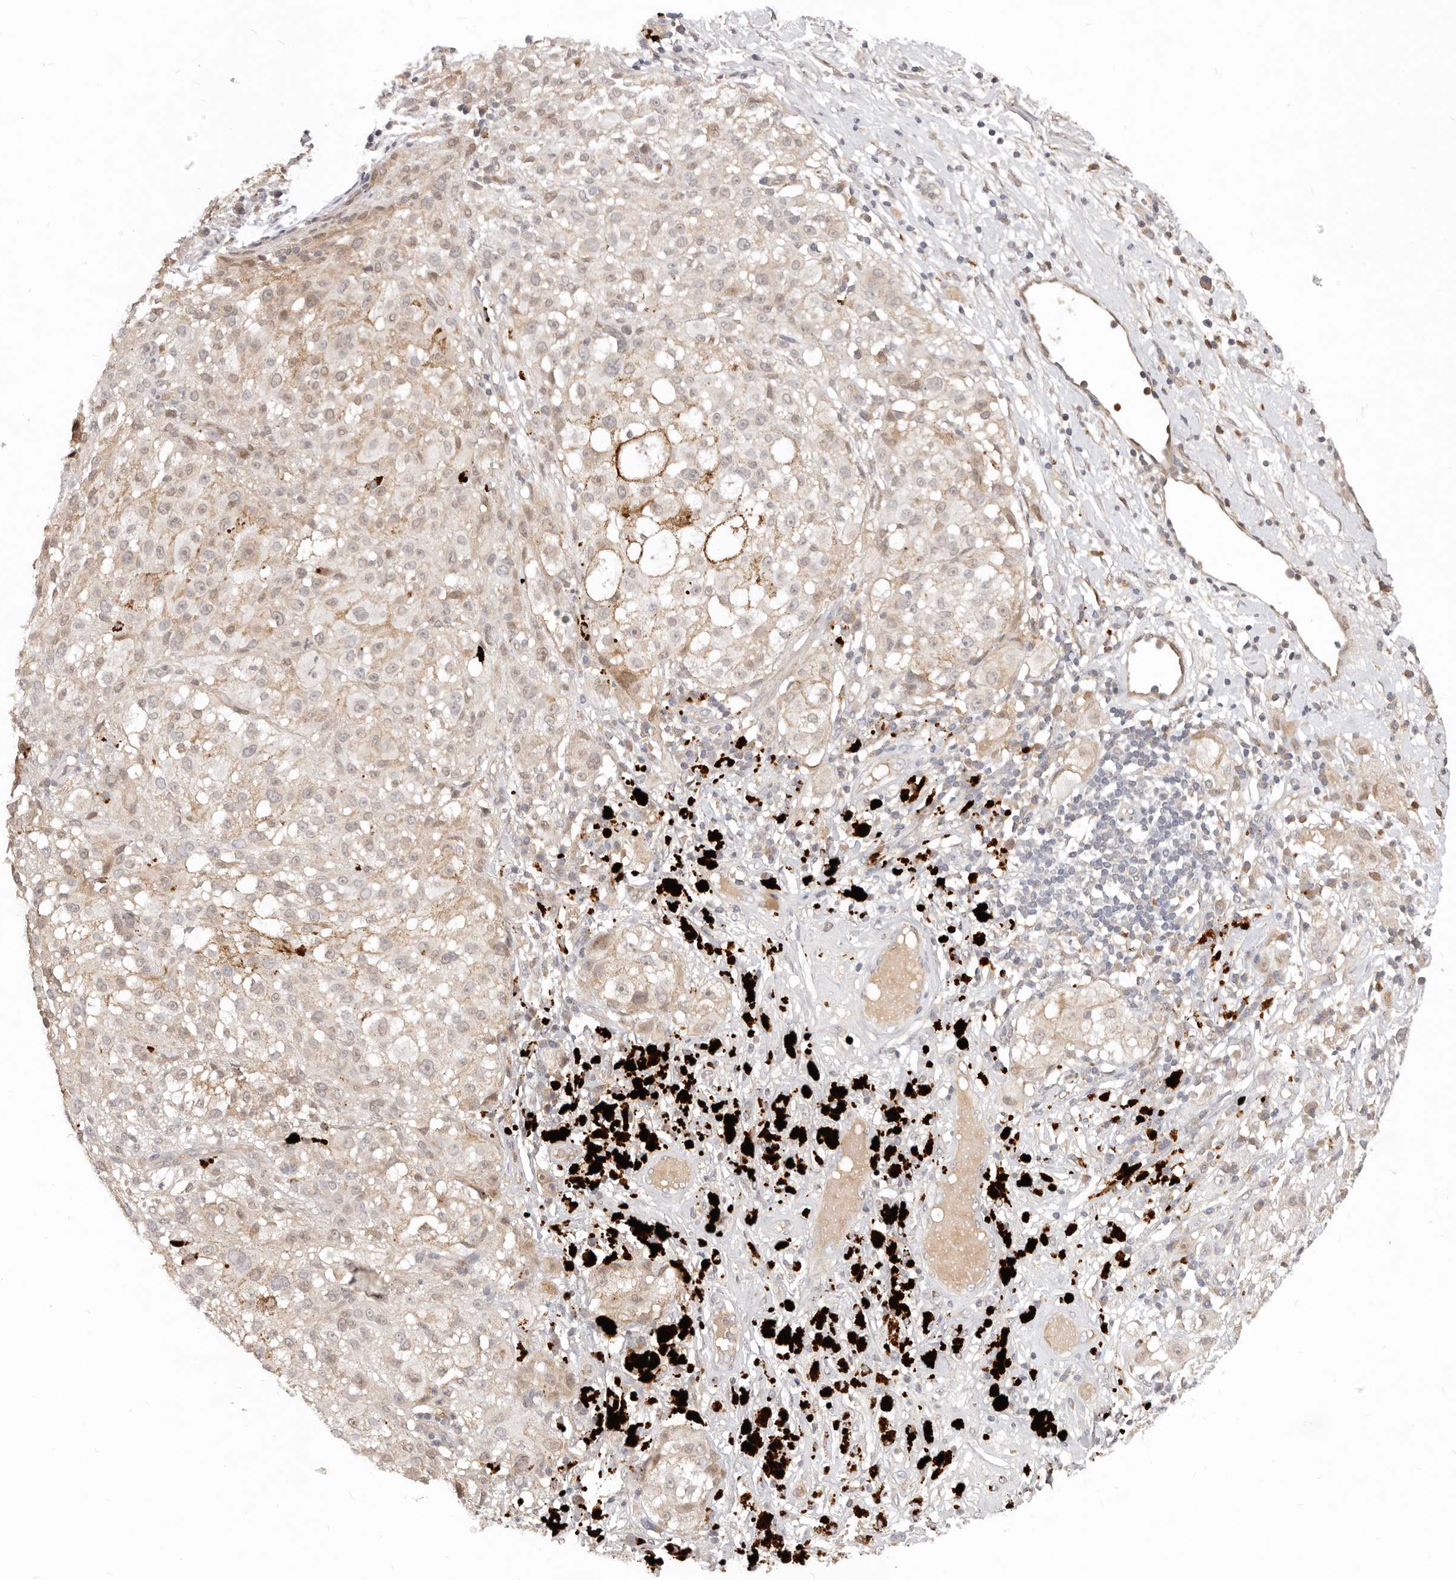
{"staining": {"intensity": "weak", "quantity": "<25%", "location": "cytoplasmic/membranous,nuclear"}, "tissue": "melanoma", "cell_type": "Tumor cells", "image_type": "cancer", "snomed": [{"axis": "morphology", "description": "Necrosis, NOS"}, {"axis": "morphology", "description": "Malignant melanoma, NOS"}, {"axis": "topography", "description": "Skin"}], "caption": "Tumor cells show no significant protein staining in melanoma. (Brightfield microscopy of DAB (3,3'-diaminobenzidine) IHC at high magnification).", "gene": "USP49", "patient": {"sex": "female", "age": 87}}